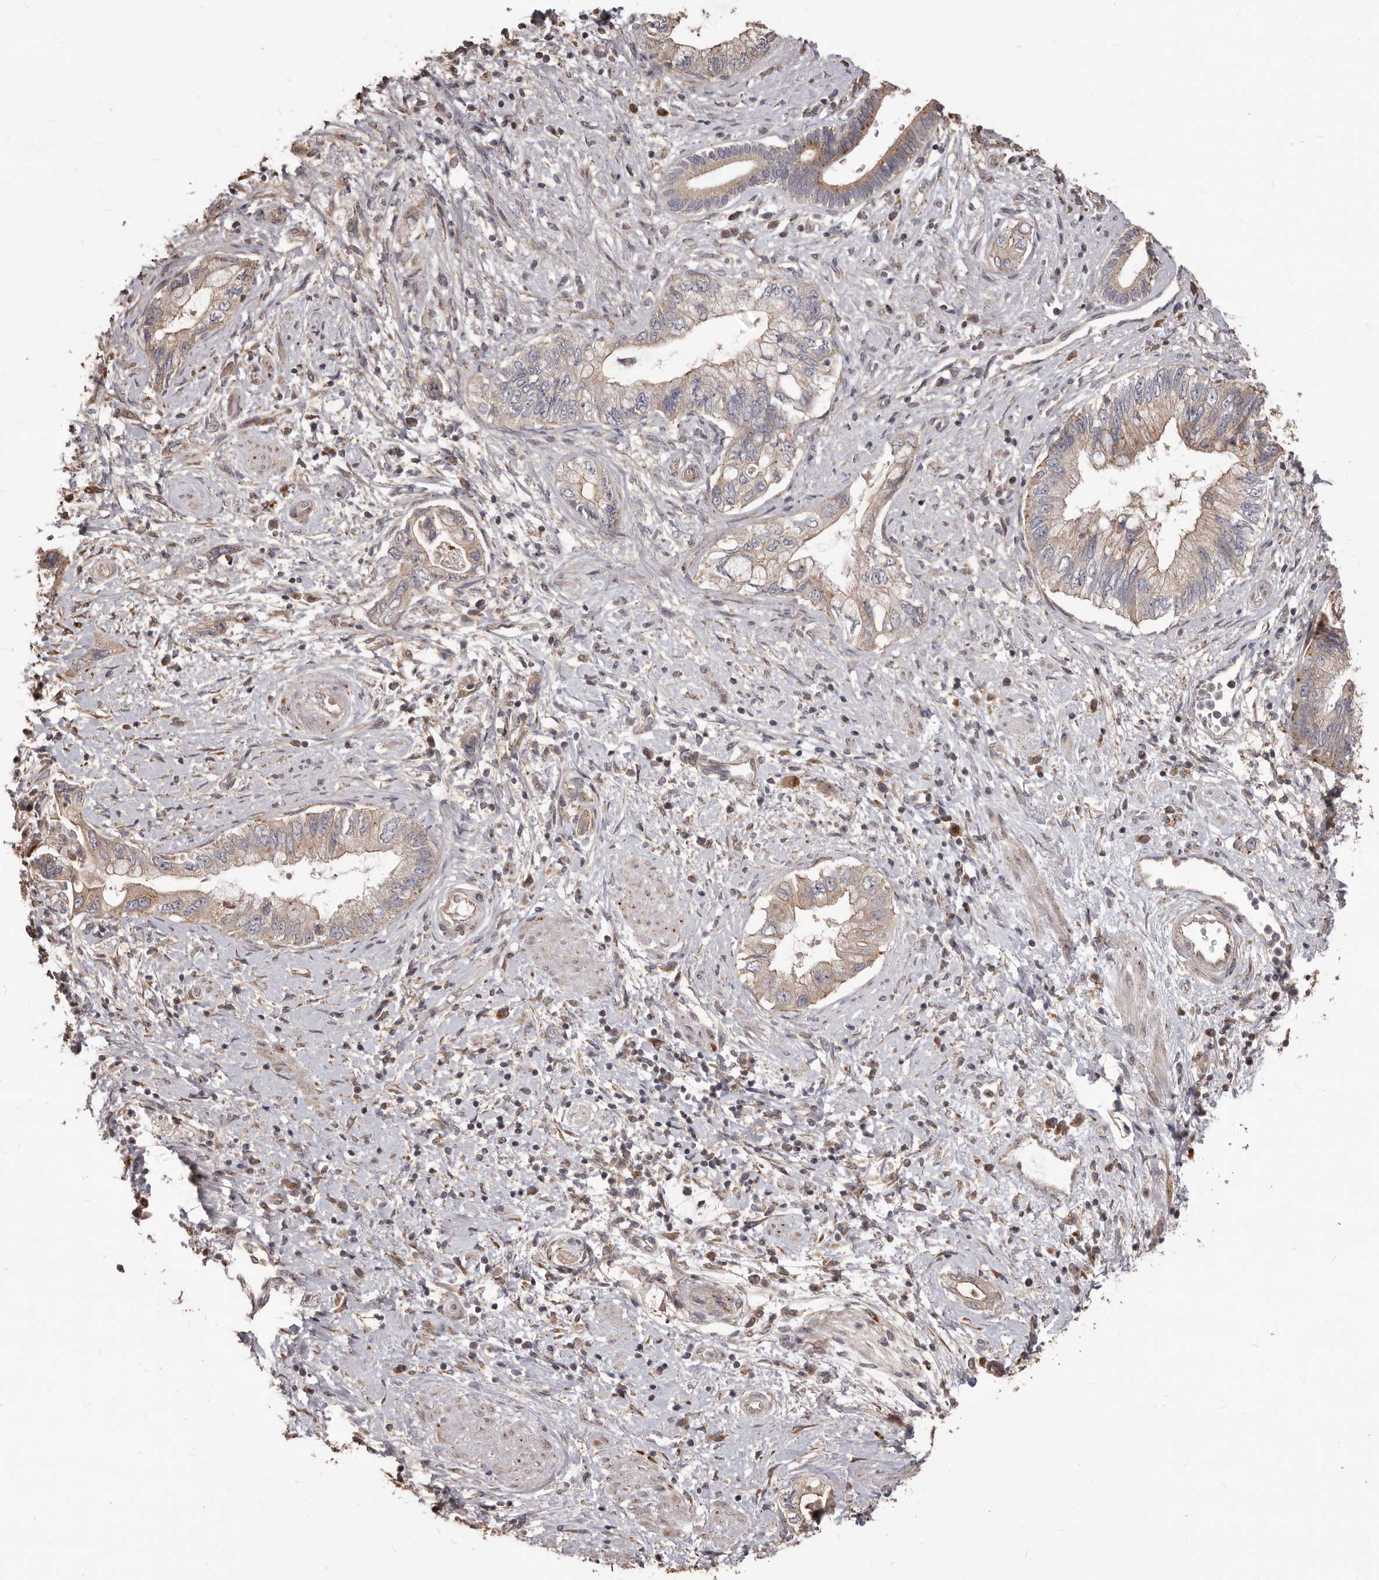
{"staining": {"intensity": "weak", "quantity": "25%-75%", "location": "cytoplasmic/membranous"}, "tissue": "pancreatic cancer", "cell_type": "Tumor cells", "image_type": "cancer", "snomed": [{"axis": "morphology", "description": "Adenocarcinoma, NOS"}, {"axis": "topography", "description": "Pancreas"}], "caption": "This is a photomicrograph of immunohistochemistry (IHC) staining of pancreatic adenocarcinoma, which shows weak expression in the cytoplasmic/membranous of tumor cells.", "gene": "MTO1", "patient": {"sex": "female", "age": 73}}